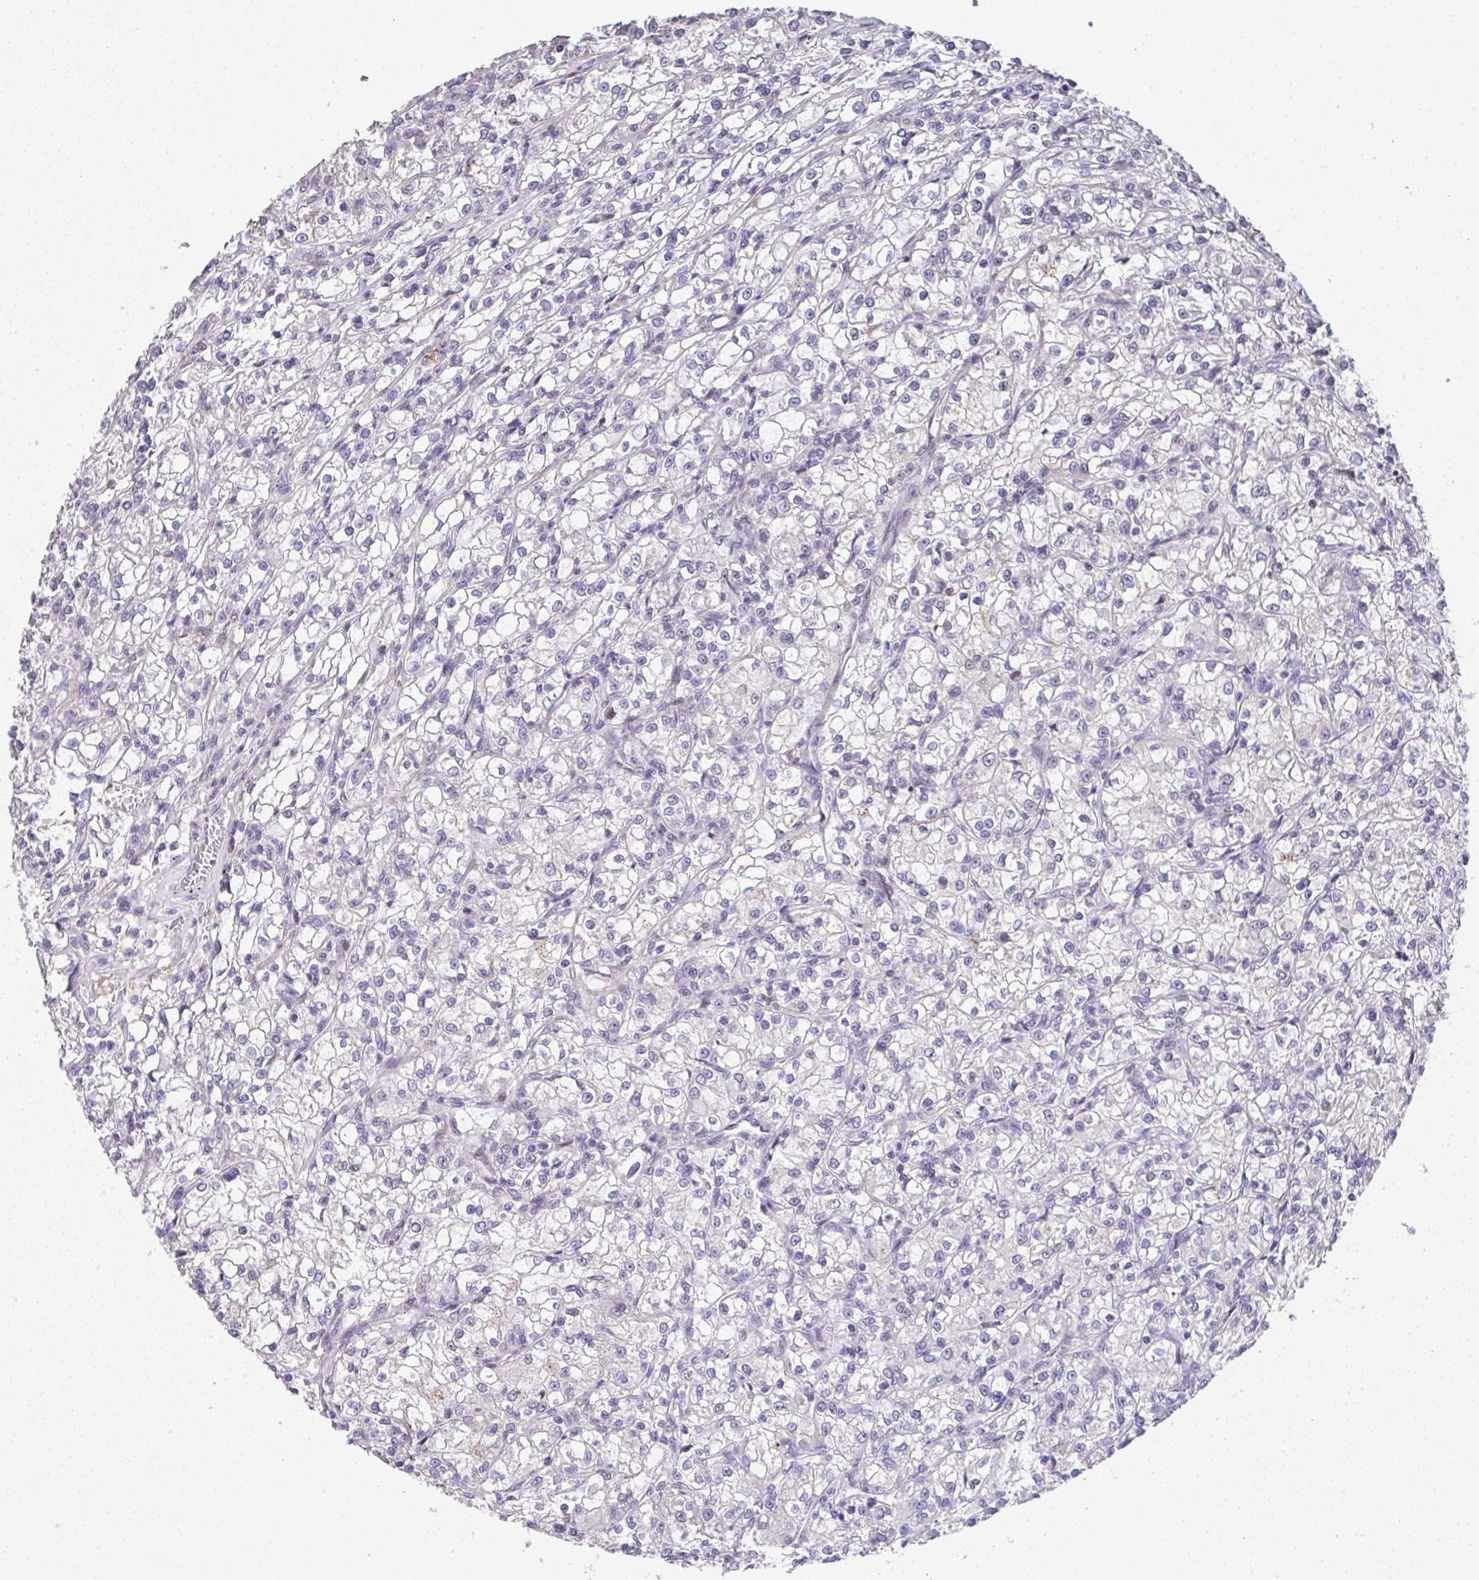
{"staining": {"intensity": "negative", "quantity": "none", "location": "none"}, "tissue": "renal cancer", "cell_type": "Tumor cells", "image_type": "cancer", "snomed": [{"axis": "morphology", "description": "Adenocarcinoma, NOS"}, {"axis": "topography", "description": "Kidney"}], "caption": "This is a histopathology image of immunohistochemistry staining of adenocarcinoma (renal), which shows no positivity in tumor cells.", "gene": "RUNDC3B", "patient": {"sex": "female", "age": 59}}